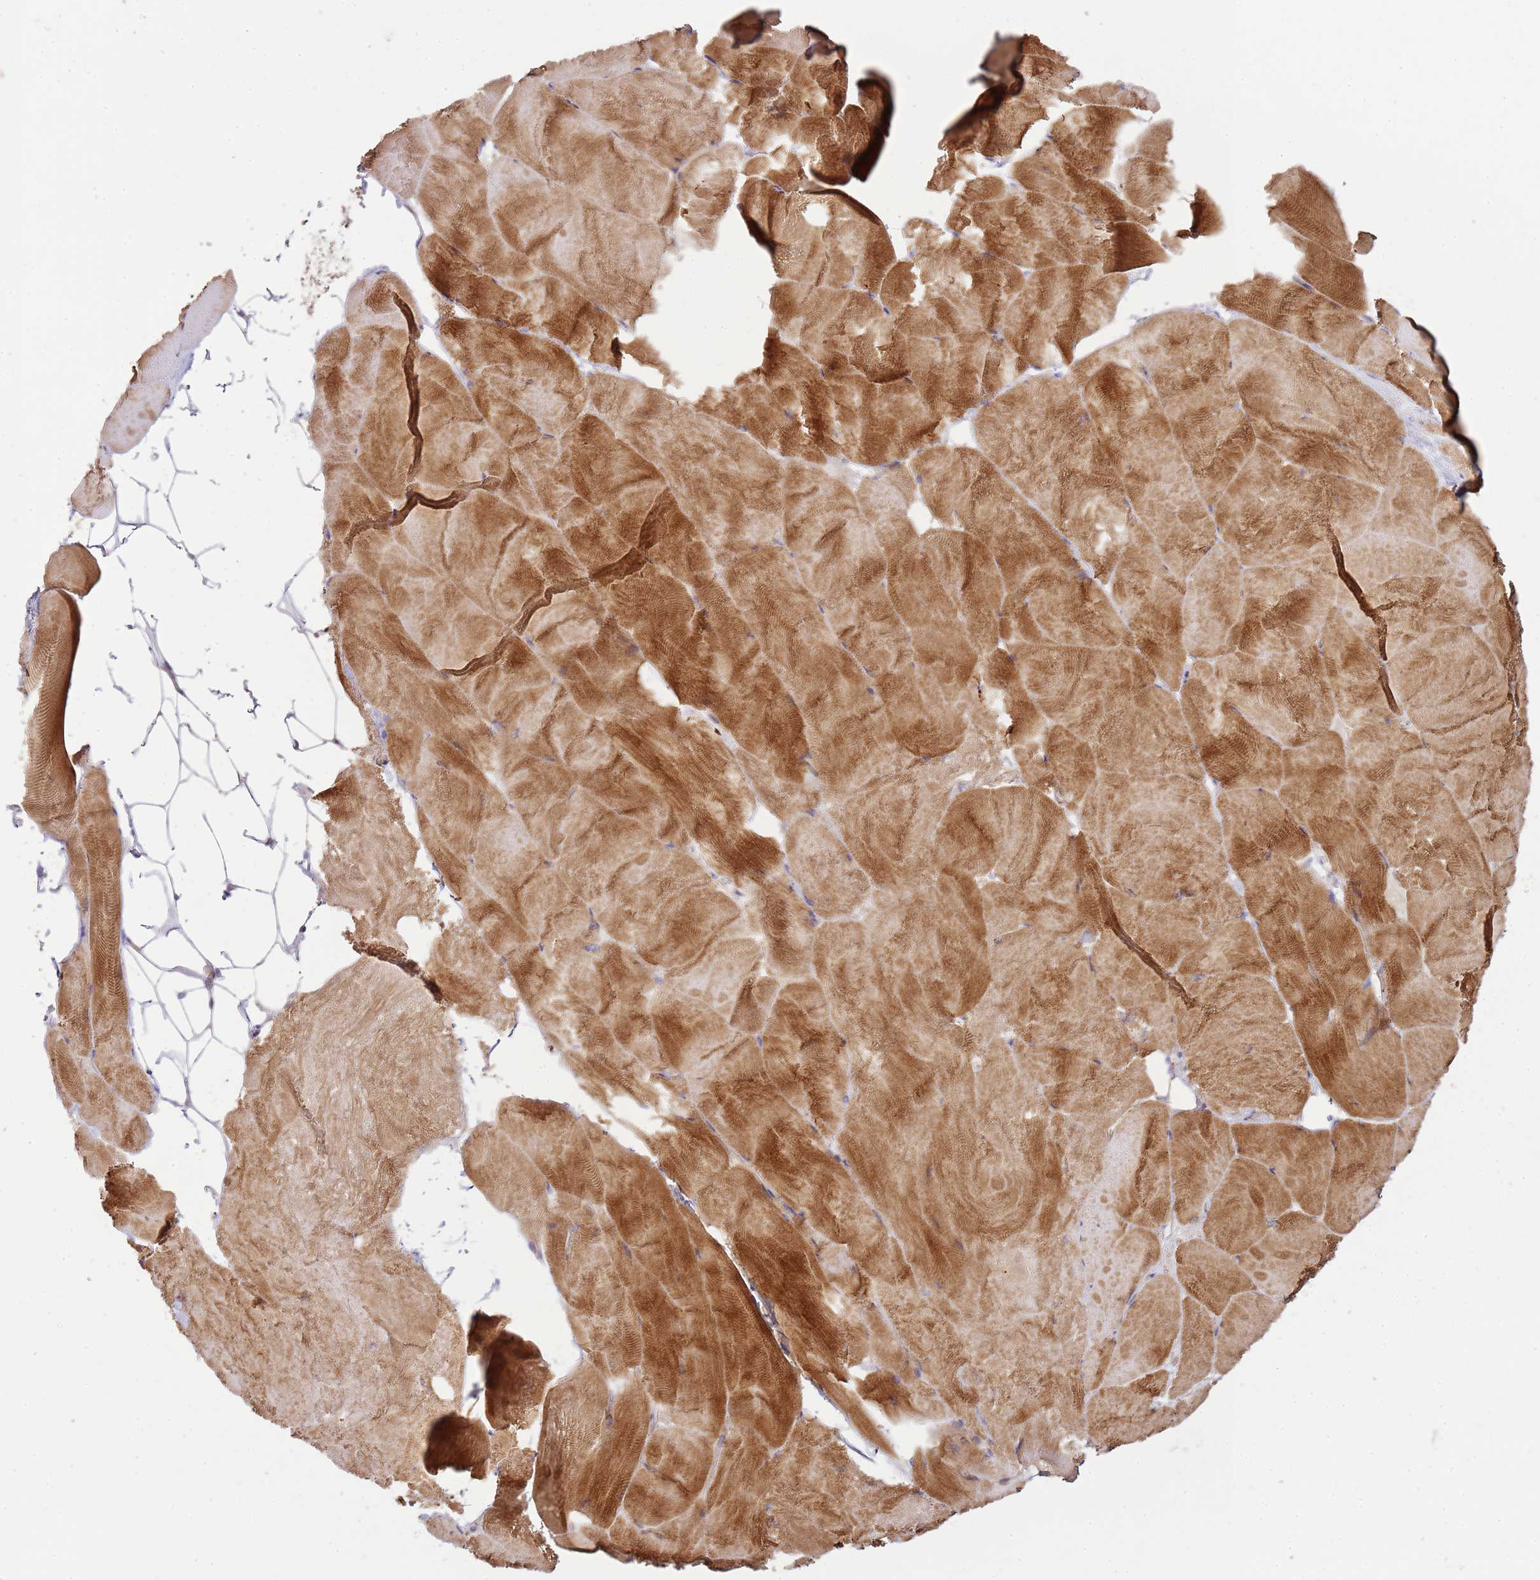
{"staining": {"intensity": "strong", "quantity": "25%-75%", "location": "cytoplasmic/membranous"}, "tissue": "skeletal muscle", "cell_type": "Myocytes", "image_type": "normal", "snomed": [{"axis": "morphology", "description": "Normal tissue, NOS"}, {"axis": "topography", "description": "Skeletal muscle"}], "caption": "An IHC histopathology image of benign tissue is shown. Protein staining in brown shows strong cytoplasmic/membranous positivity in skeletal muscle within myocytes. The protein of interest is stained brown, and the nuclei are stained in blue (DAB (3,3'-diaminobenzidine) IHC with brightfield microscopy, high magnification).", "gene": "GRAP", "patient": {"sex": "female", "age": 64}}